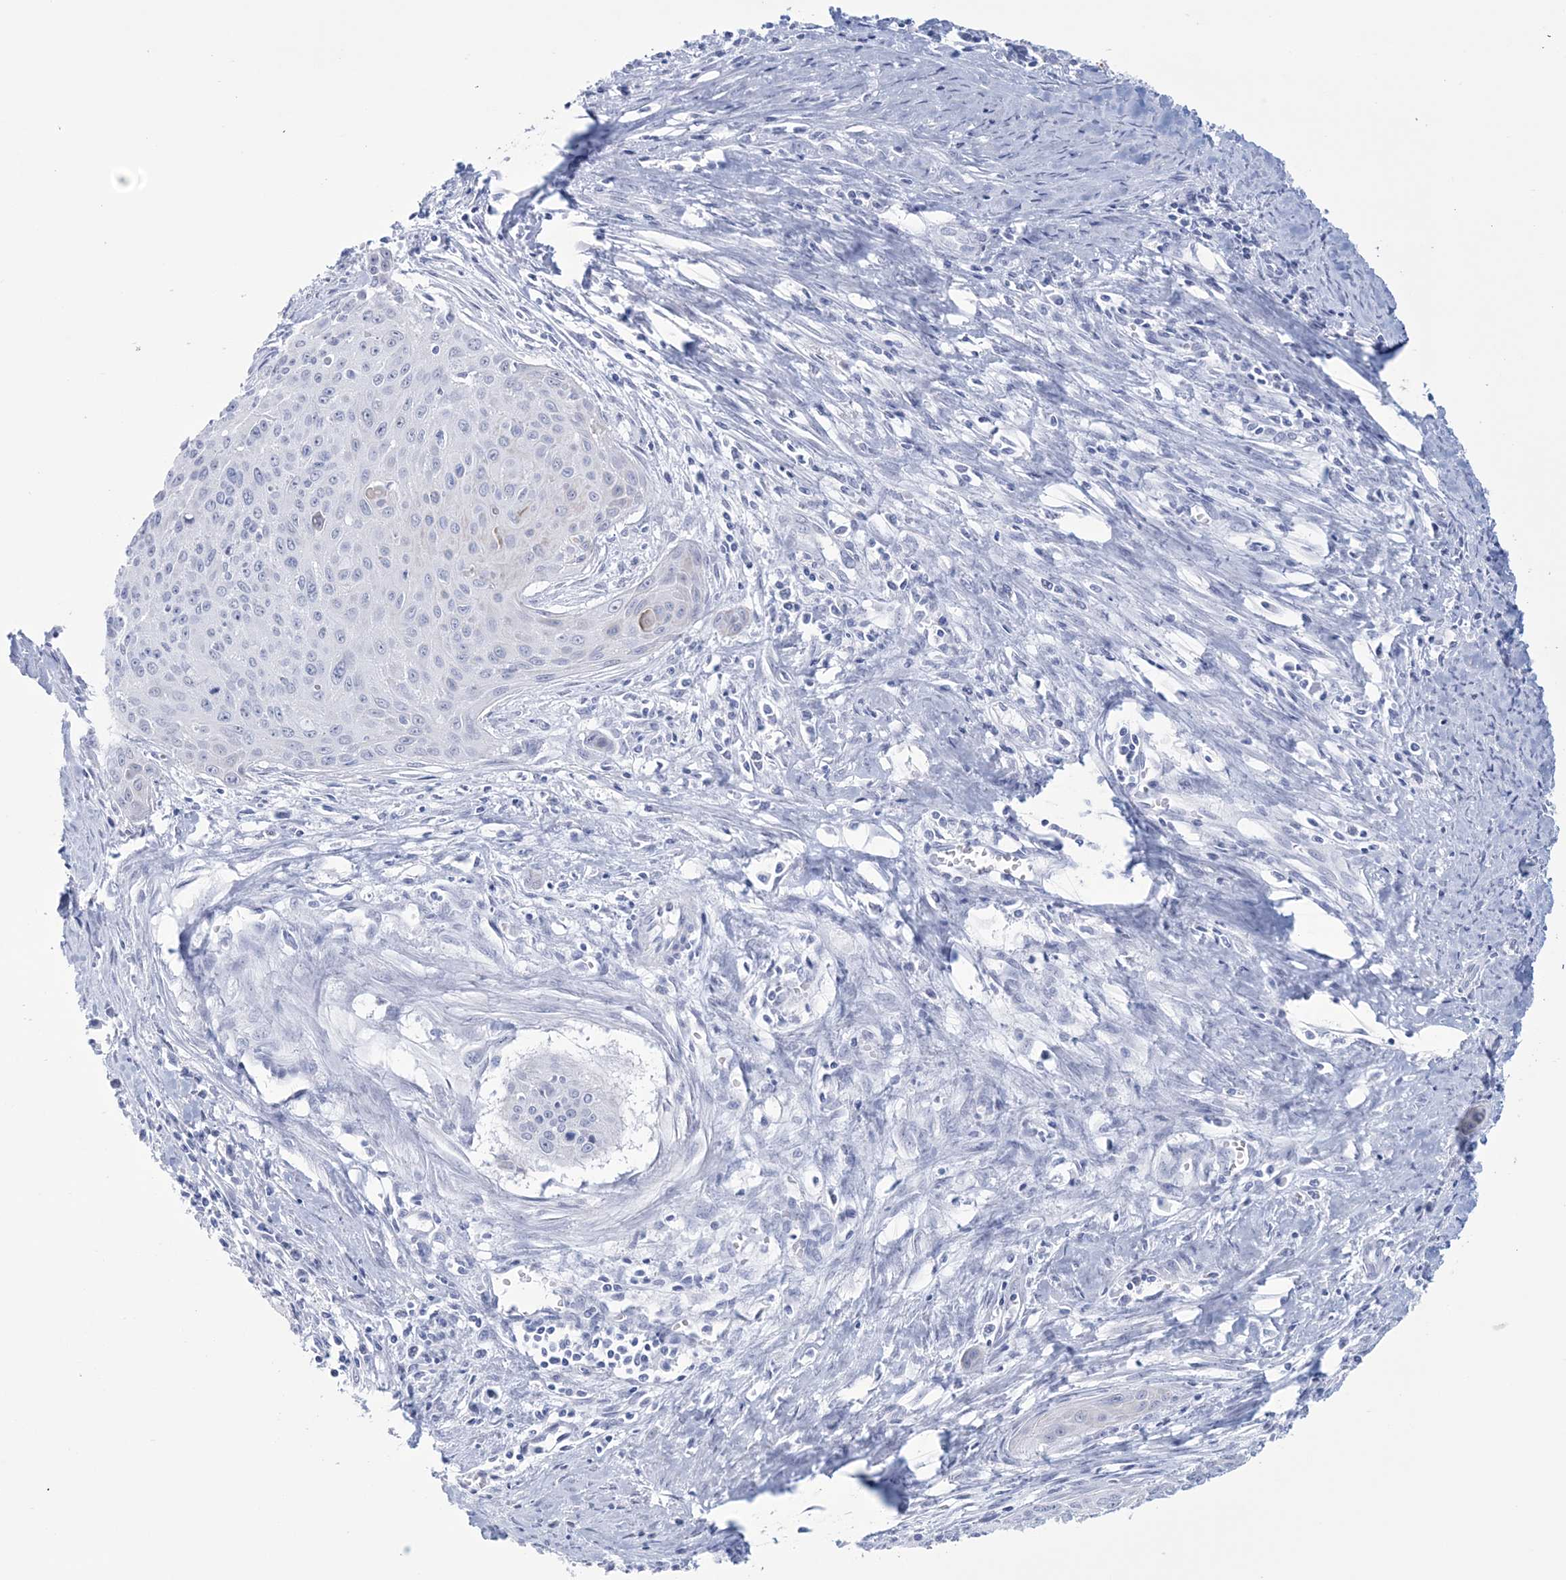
{"staining": {"intensity": "negative", "quantity": "none", "location": "none"}, "tissue": "cervical cancer", "cell_type": "Tumor cells", "image_type": "cancer", "snomed": [{"axis": "morphology", "description": "Squamous cell carcinoma, NOS"}, {"axis": "topography", "description": "Cervix"}], "caption": "IHC histopathology image of cervical cancer (squamous cell carcinoma) stained for a protein (brown), which exhibits no staining in tumor cells.", "gene": "DPCD", "patient": {"sex": "female", "age": 55}}